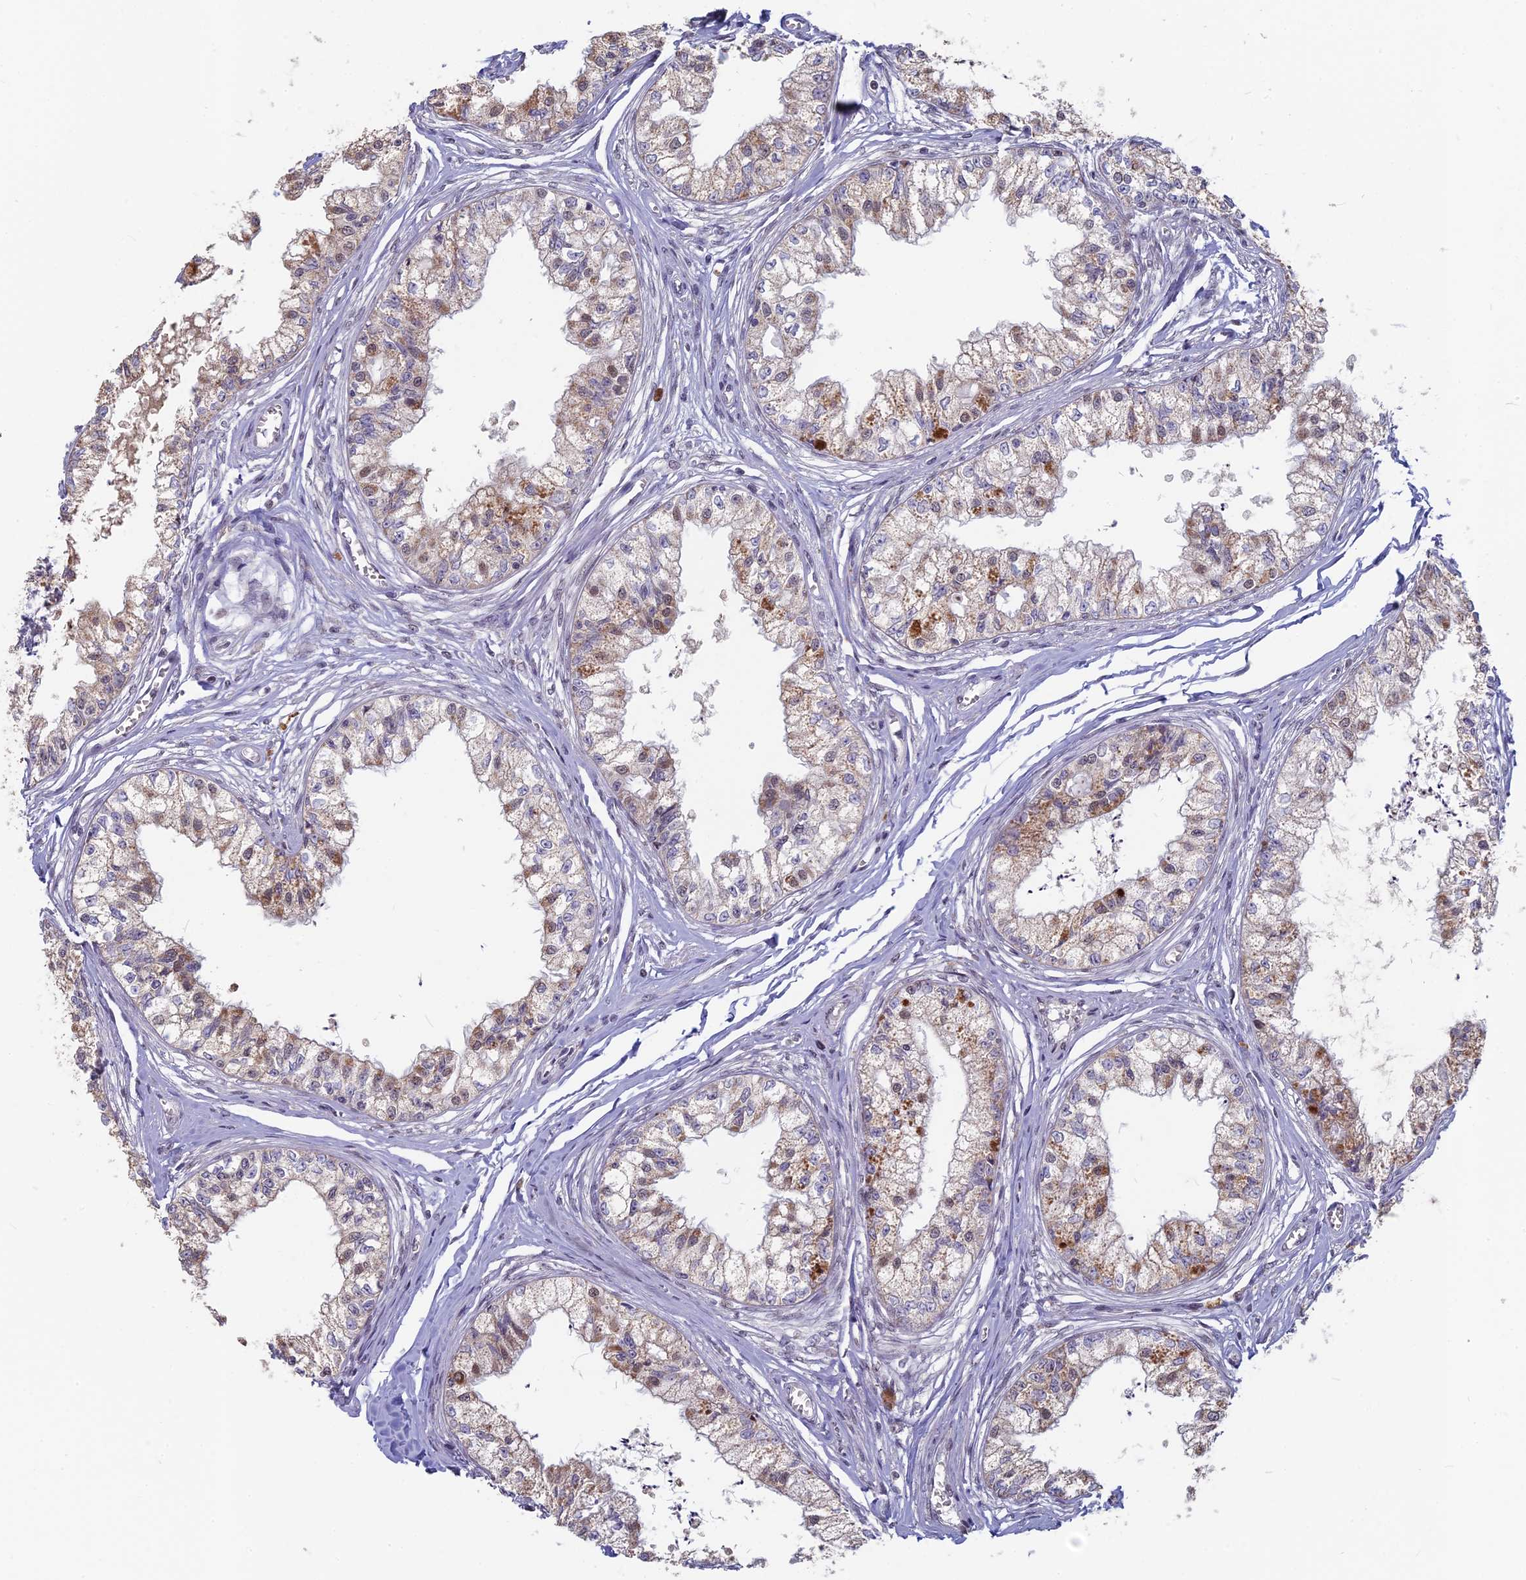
{"staining": {"intensity": "moderate", "quantity": "25%-75%", "location": "nuclear"}, "tissue": "epididymis", "cell_type": "Glandular cells", "image_type": "normal", "snomed": [{"axis": "morphology", "description": "Normal tissue, NOS"}, {"axis": "topography", "description": "Epididymis"}], "caption": "An immunohistochemistry micrograph of benign tissue is shown. Protein staining in brown highlights moderate nuclear positivity in epididymis within glandular cells. Nuclei are stained in blue.", "gene": "MT", "patient": {"sex": "male", "age": 79}}